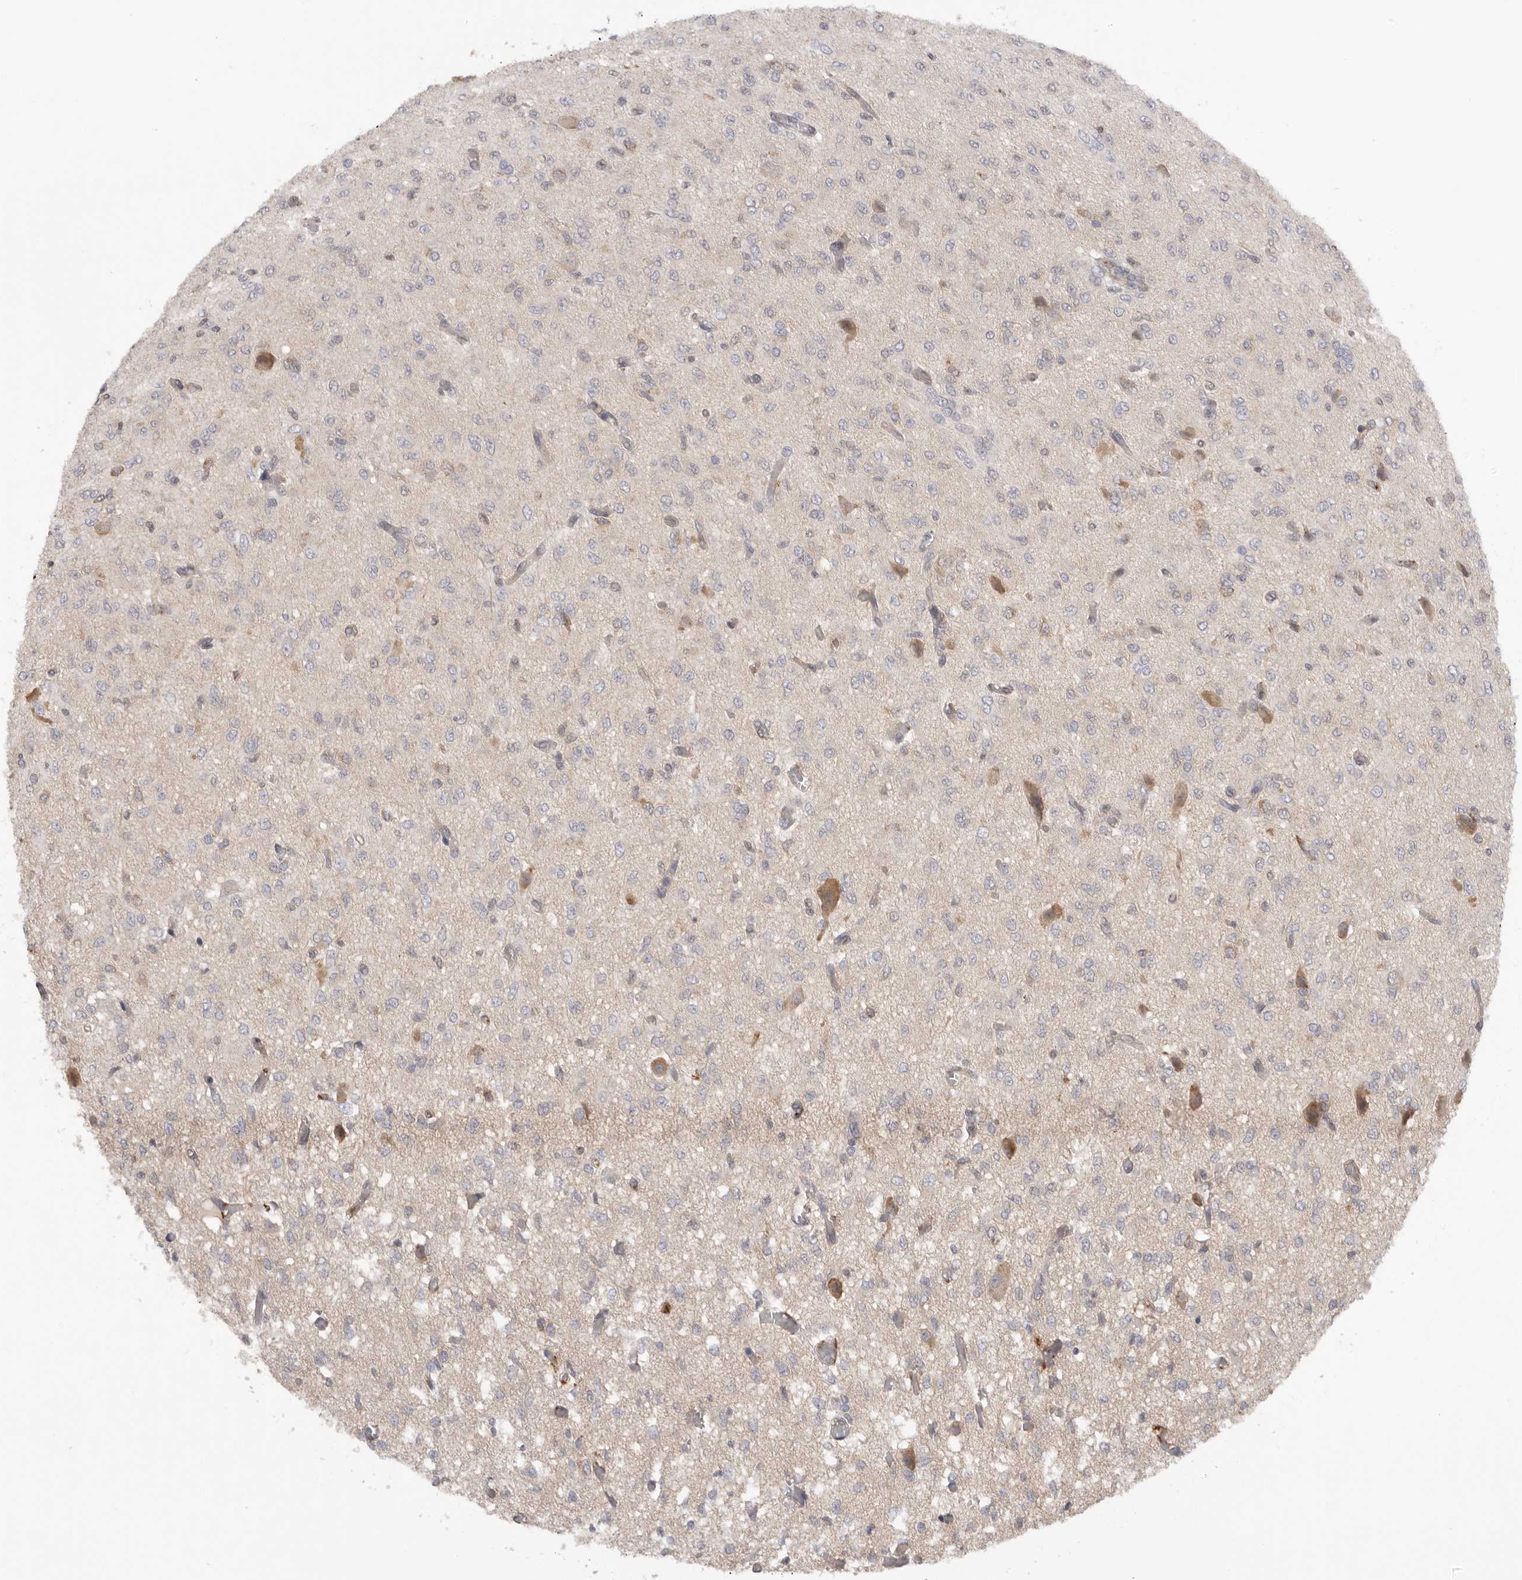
{"staining": {"intensity": "negative", "quantity": "none", "location": "none"}, "tissue": "glioma", "cell_type": "Tumor cells", "image_type": "cancer", "snomed": [{"axis": "morphology", "description": "Glioma, malignant, High grade"}, {"axis": "topography", "description": "Brain"}], "caption": "Glioma was stained to show a protein in brown. There is no significant staining in tumor cells. (Immunohistochemistry, brightfield microscopy, high magnification).", "gene": "CDC42BPB", "patient": {"sex": "female", "age": 59}}